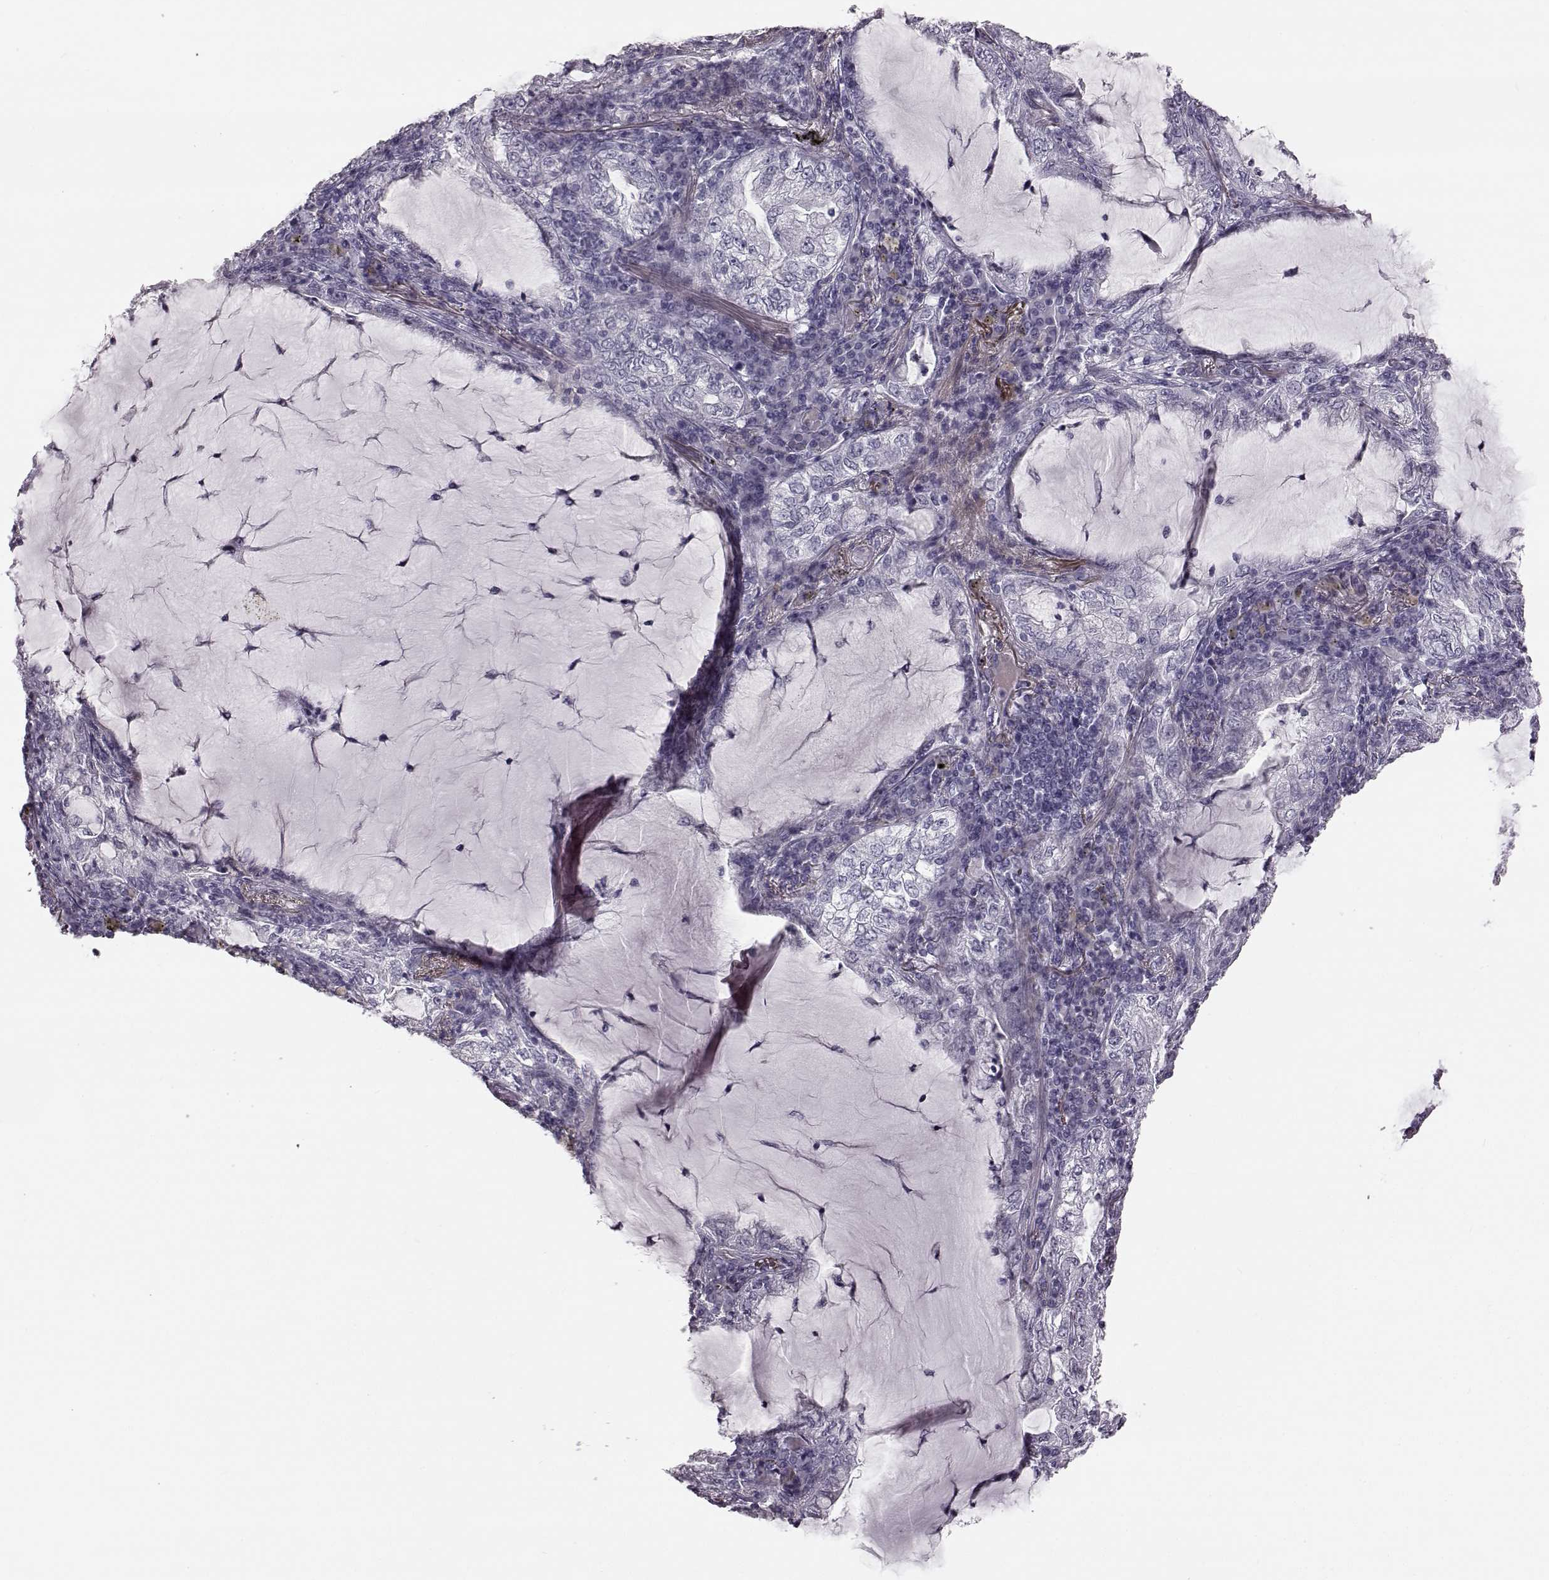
{"staining": {"intensity": "negative", "quantity": "none", "location": "none"}, "tissue": "lung cancer", "cell_type": "Tumor cells", "image_type": "cancer", "snomed": [{"axis": "morphology", "description": "Adenocarcinoma, NOS"}, {"axis": "topography", "description": "Lung"}], "caption": "Protein analysis of lung cancer shows no significant positivity in tumor cells. (Stains: DAB immunohistochemistry with hematoxylin counter stain, Microscopy: brightfield microscopy at high magnification).", "gene": "ZNF433", "patient": {"sex": "female", "age": 73}}